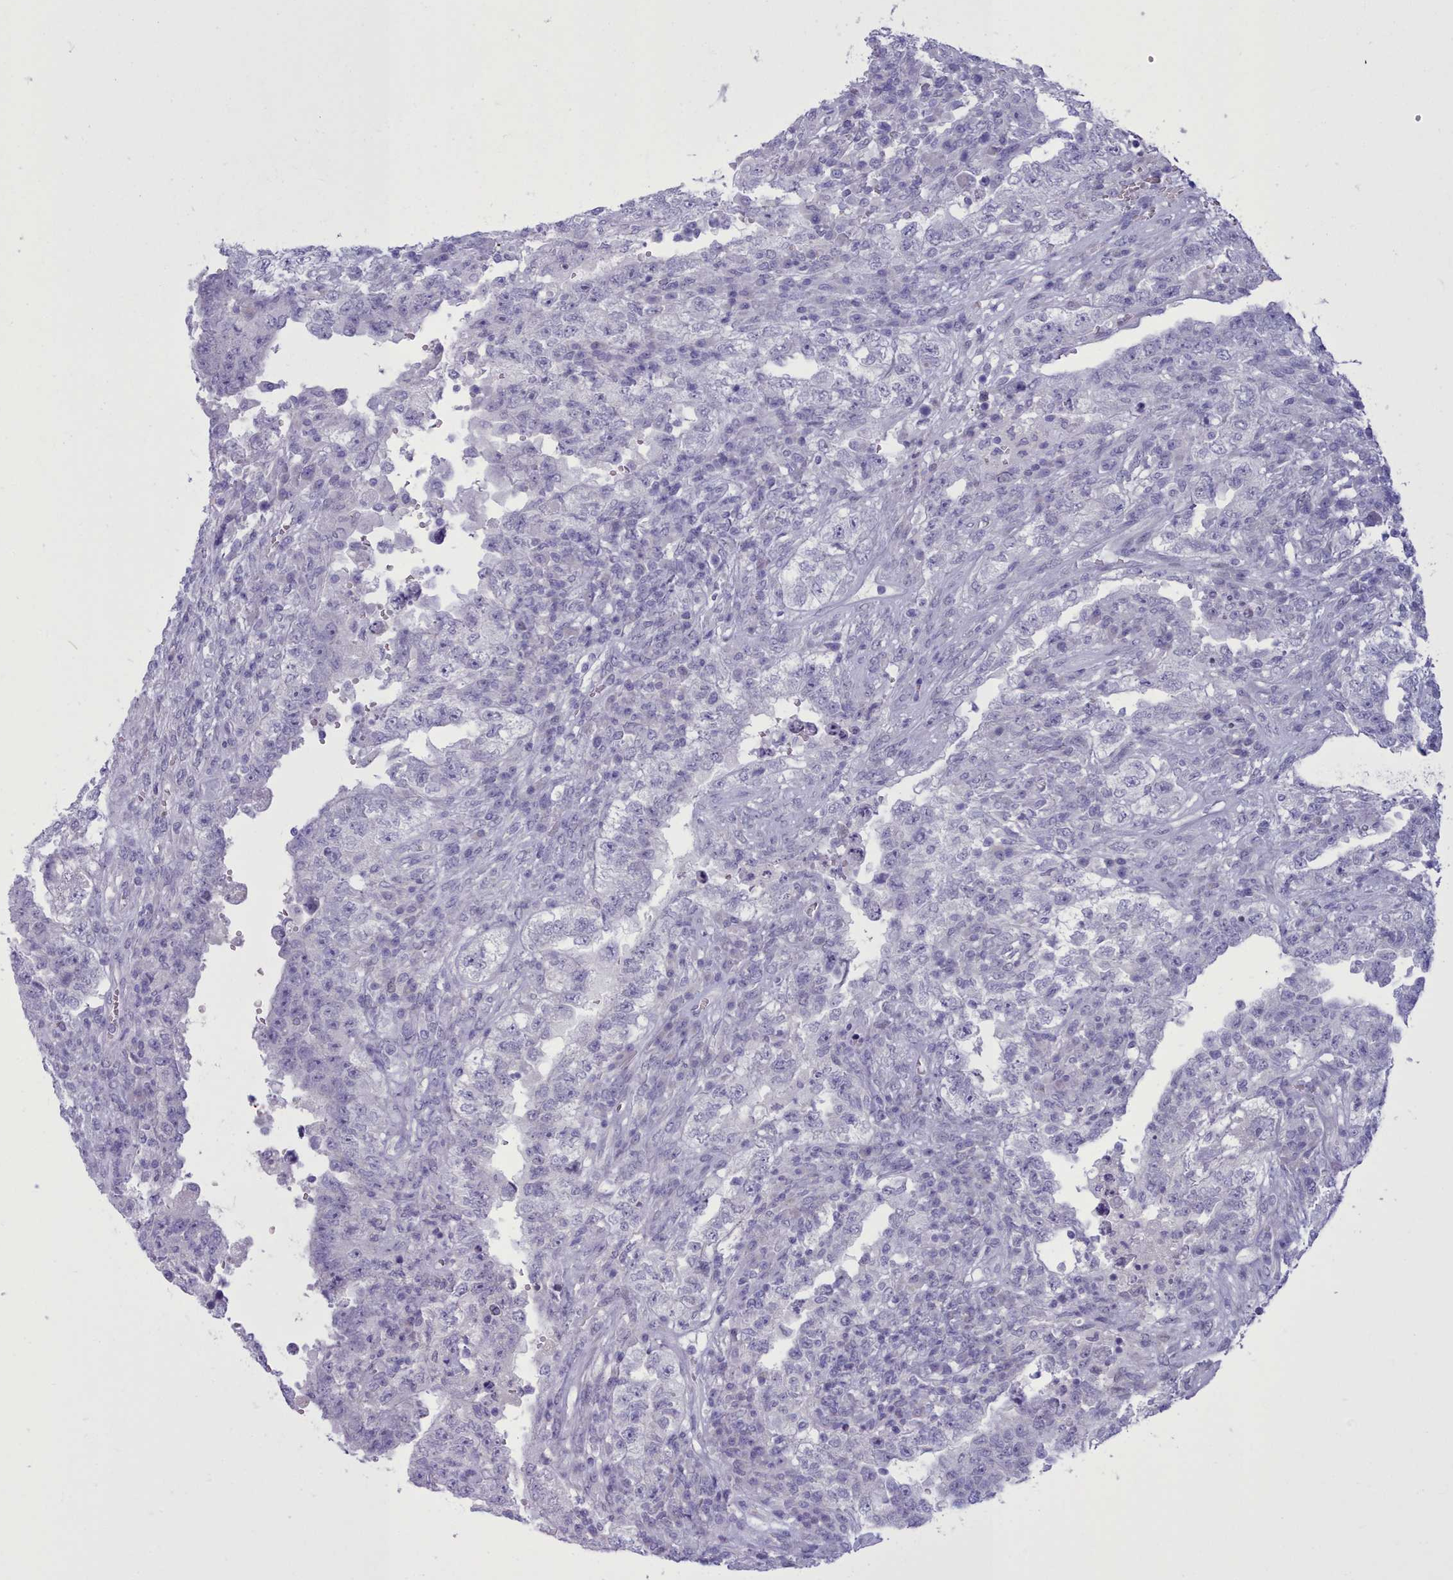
{"staining": {"intensity": "negative", "quantity": "none", "location": "none"}, "tissue": "testis cancer", "cell_type": "Tumor cells", "image_type": "cancer", "snomed": [{"axis": "morphology", "description": "Carcinoma, Embryonal, NOS"}, {"axis": "topography", "description": "Testis"}], "caption": "Immunohistochemical staining of embryonal carcinoma (testis) shows no significant expression in tumor cells. (Stains: DAB (3,3'-diaminobenzidine) immunohistochemistry (IHC) with hematoxylin counter stain, Microscopy: brightfield microscopy at high magnification).", "gene": "TMEM253", "patient": {"sex": "male", "age": 26}}